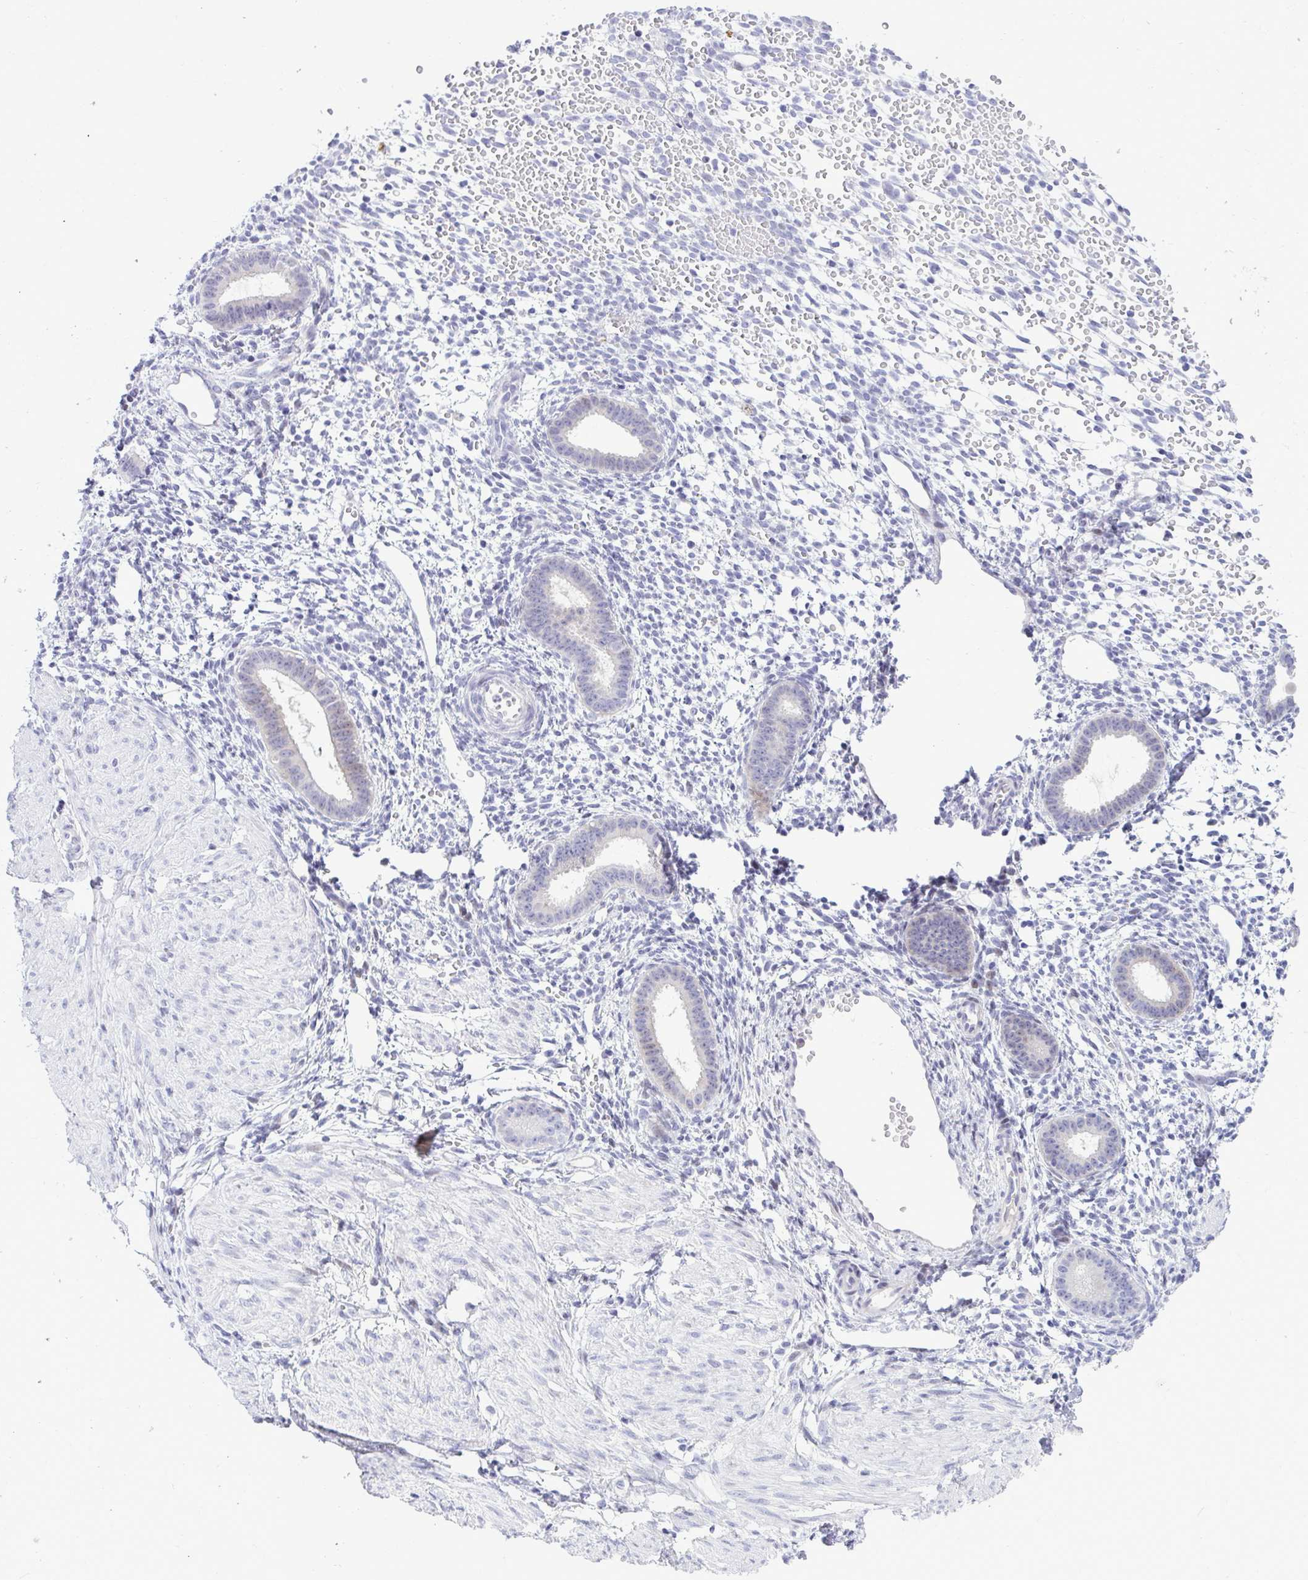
{"staining": {"intensity": "negative", "quantity": "none", "location": "none"}, "tissue": "endometrium", "cell_type": "Cells in endometrial stroma", "image_type": "normal", "snomed": [{"axis": "morphology", "description": "Normal tissue, NOS"}, {"axis": "topography", "description": "Endometrium"}], "caption": "A high-resolution image shows immunohistochemistry (IHC) staining of unremarkable endometrium, which displays no significant staining in cells in endometrial stroma. (DAB IHC visualized using brightfield microscopy, high magnification).", "gene": "EPOP", "patient": {"sex": "female", "age": 36}}